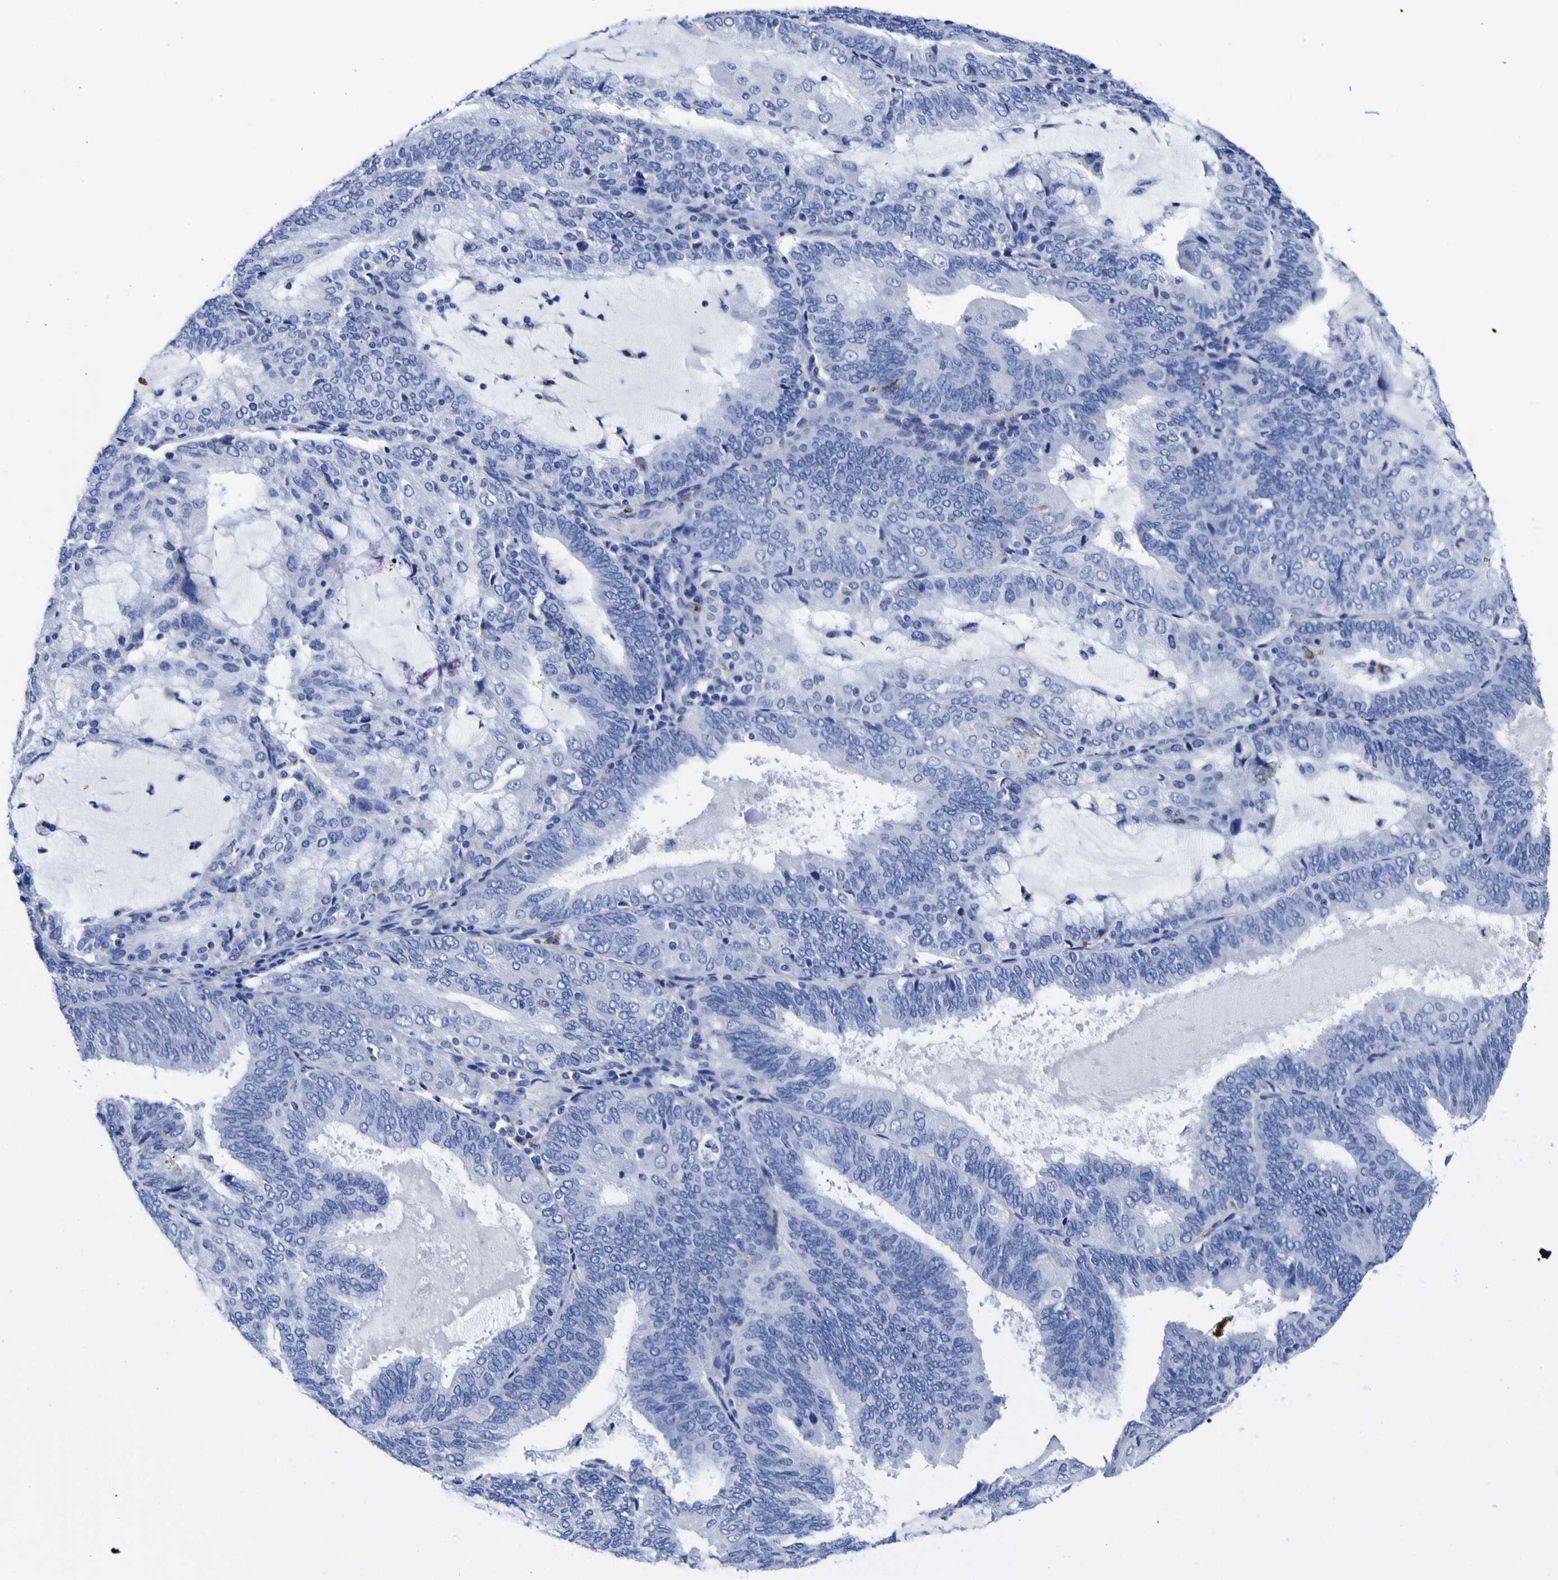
{"staining": {"intensity": "negative", "quantity": "none", "location": "none"}, "tissue": "endometrial cancer", "cell_type": "Tumor cells", "image_type": "cancer", "snomed": [{"axis": "morphology", "description": "Adenocarcinoma, NOS"}, {"axis": "topography", "description": "Endometrium"}], "caption": "Immunohistochemistry of human endometrial cancer reveals no positivity in tumor cells. Nuclei are stained in blue.", "gene": "HLA-DQA1", "patient": {"sex": "female", "age": 81}}